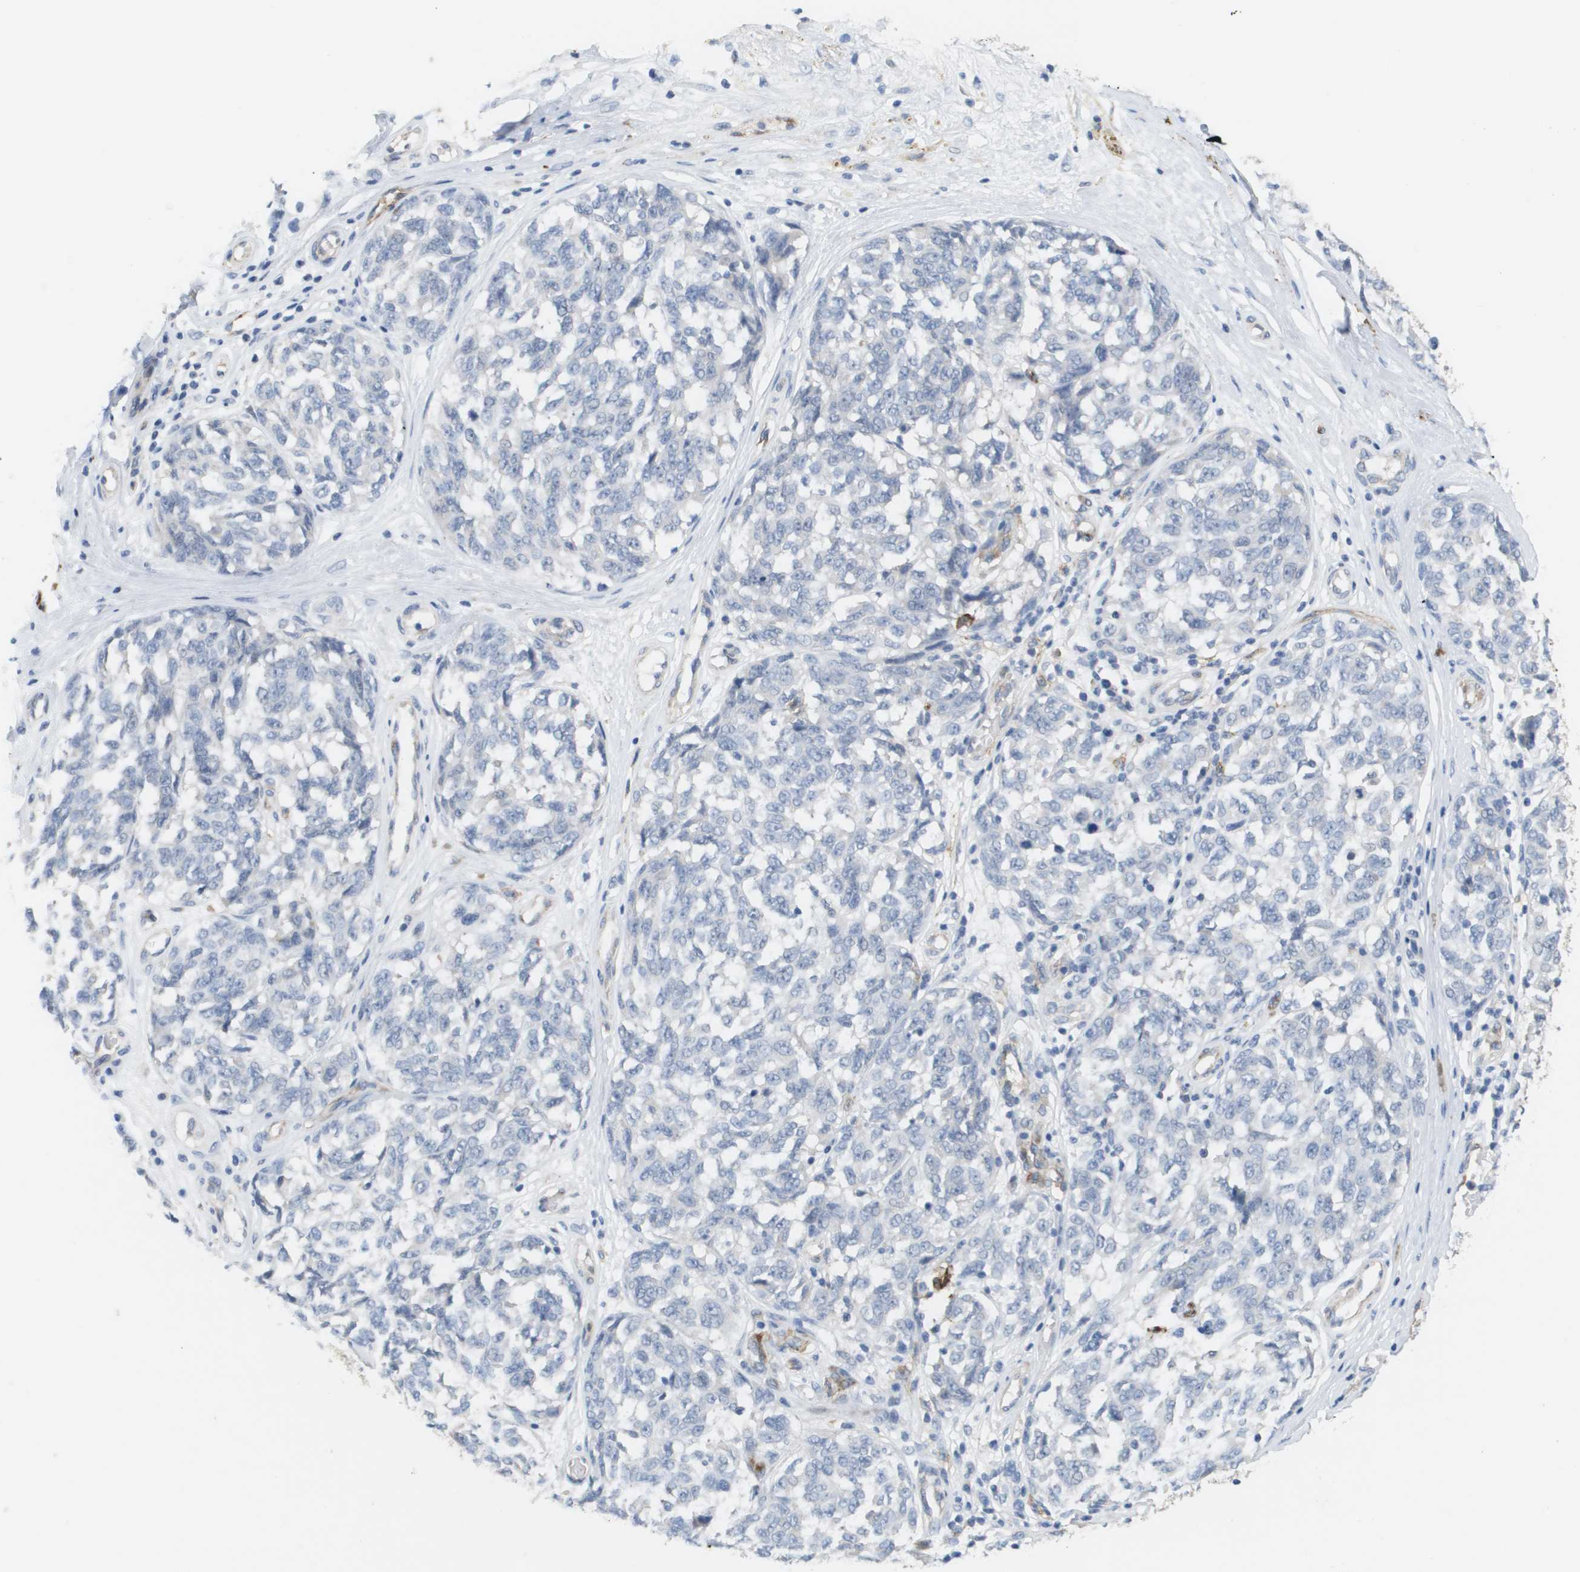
{"staining": {"intensity": "negative", "quantity": "none", "location": "none"}, "tissue": "melanoma", "cell_type": "Tumor cells", "image_type": "cancer", "snomed": [{"axis": "morphology", "description": "Malignant melanoma, NOS"}, {"axis": "topography", "description": "Skin"}], "caption": "Protein analysis of malignant melanoma reveals no significant positivity in tumor cells.", "gene": "ANGPT2", "patient": {"sex": "female", "age": 64}}